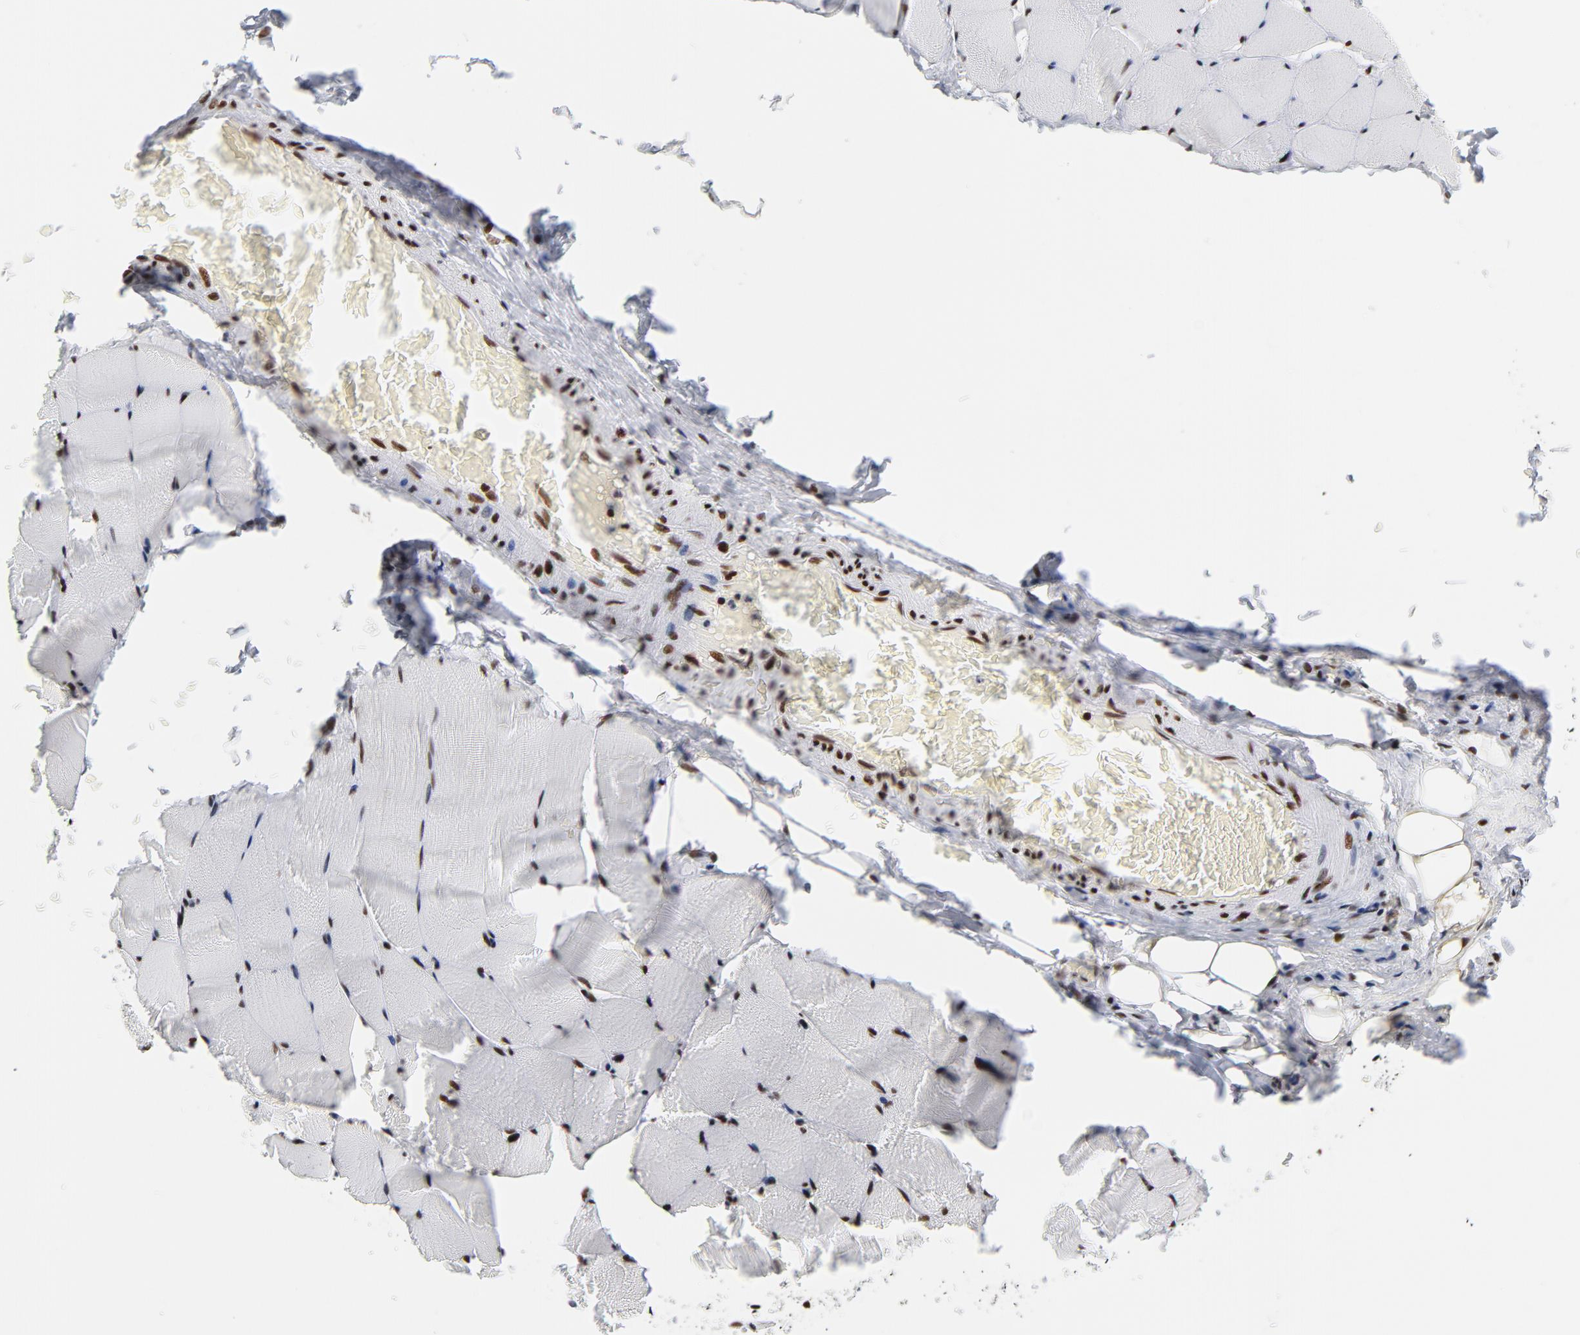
{"staining": {"intensity": "strong", "quantity": ">75%", "location": "nuclear"}, "tissue": "skeletal muscle", "cell_type": "Myocytes", "image_type": "normal", "snomed": [{"axis": "morphology", "description": "Normal tissue, NOS"}, {"axis": "topography", "description": "Skeletal muscle"}], "caption": "IHC histopathology image of normal human skeletal muscle stained for a protein (brown), which shows high levels of strong nuclear staining in about >75% of myocytes.", "gene": "XRCC5", "patient": {"sex": "male", "age": 62}}